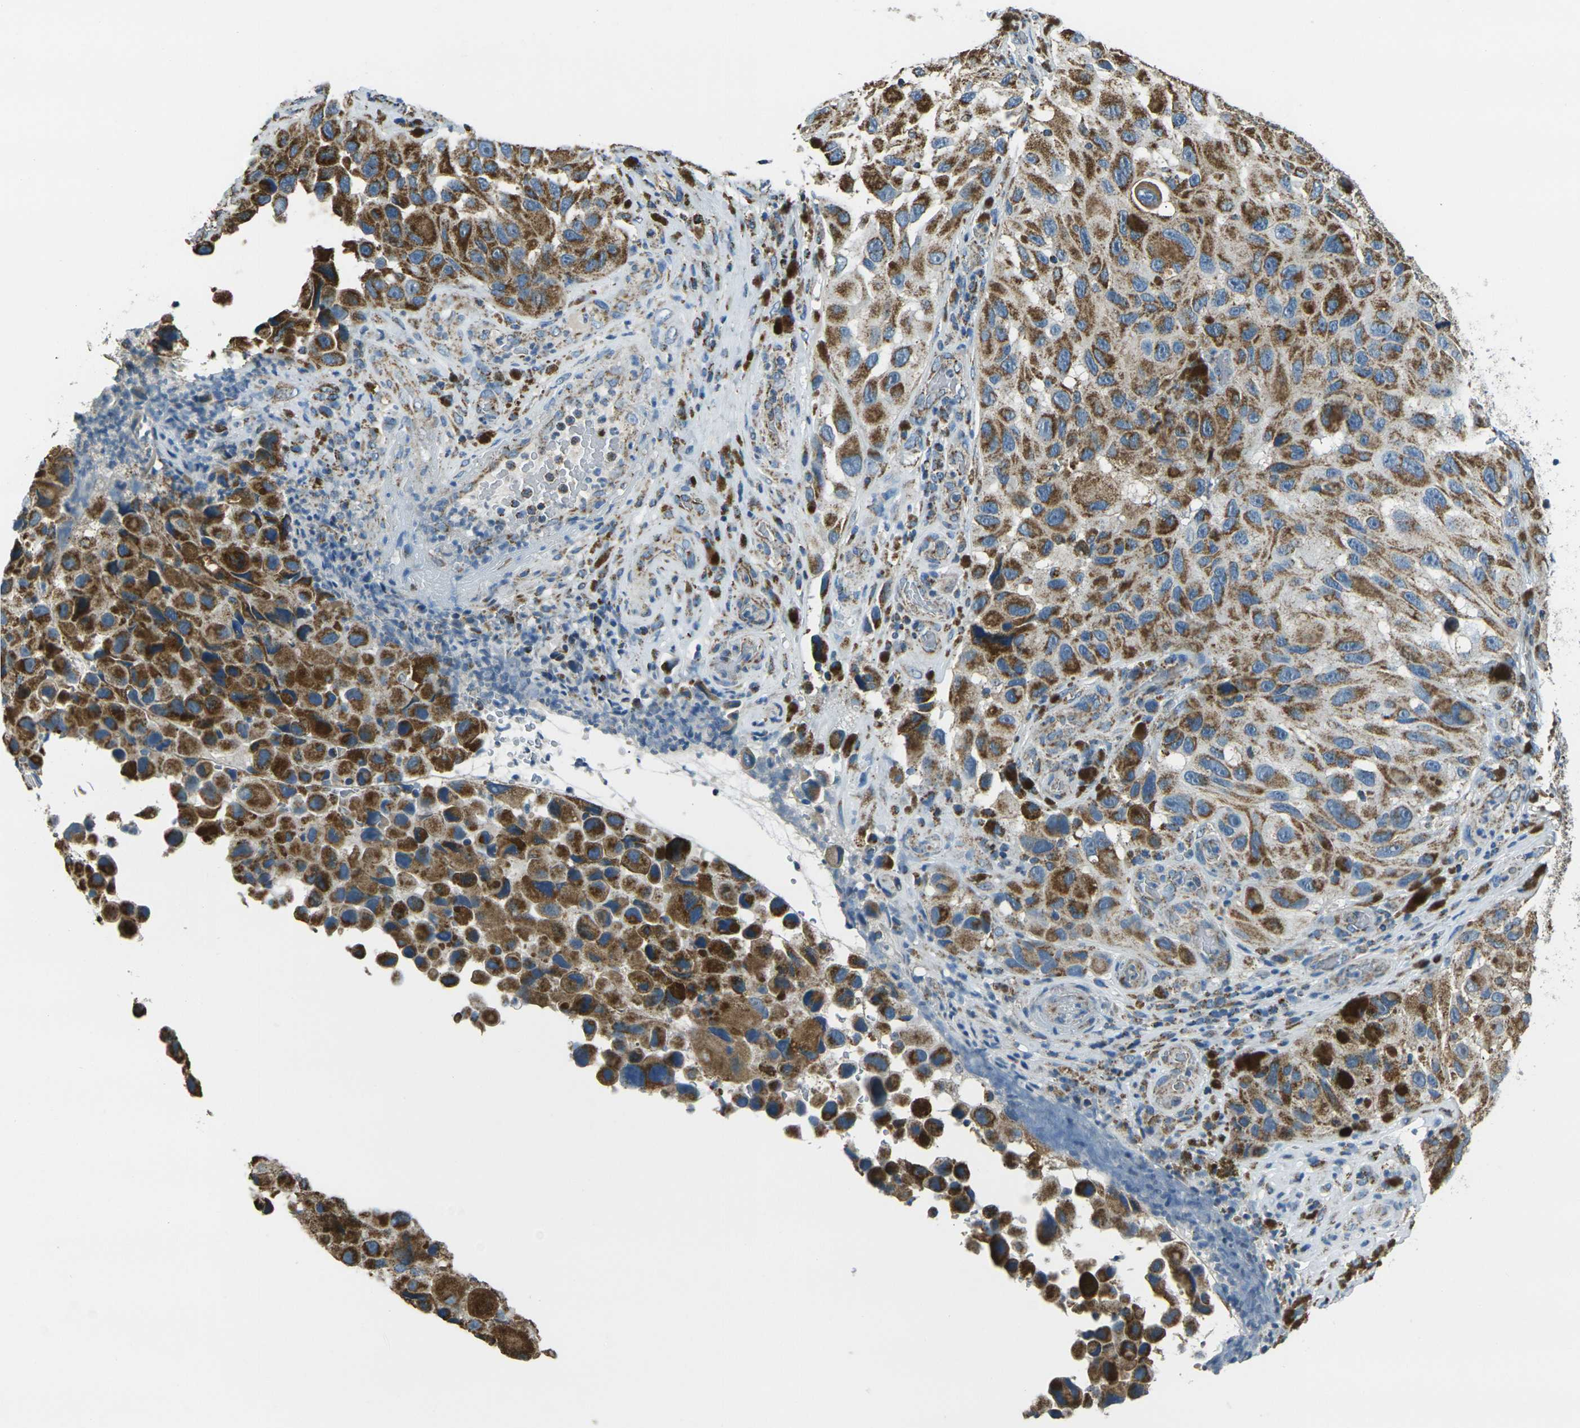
{"staining": {"intensity": "moderate", "quantity": ">75%", "location": "cytoplasmic/membranous"}, "tissue": "melanoma", "cell_type": "Tumor cells", "image_type": "cancer", "snomed": [{"axis": "morphology", "description": "Malignant melanoma, NOS"}, {"axis": "topography", "description": "Skin"}], "caption": "DAB (3,3'-diaminobenzidine) immunohistochemical staining of human malignant melanoma reveals moderate cytoplasmic/membranous protein expression in approximately >75% of tumor cells.", "gene": "IRF3", "patient": {"sex": "female", "age": 73}}